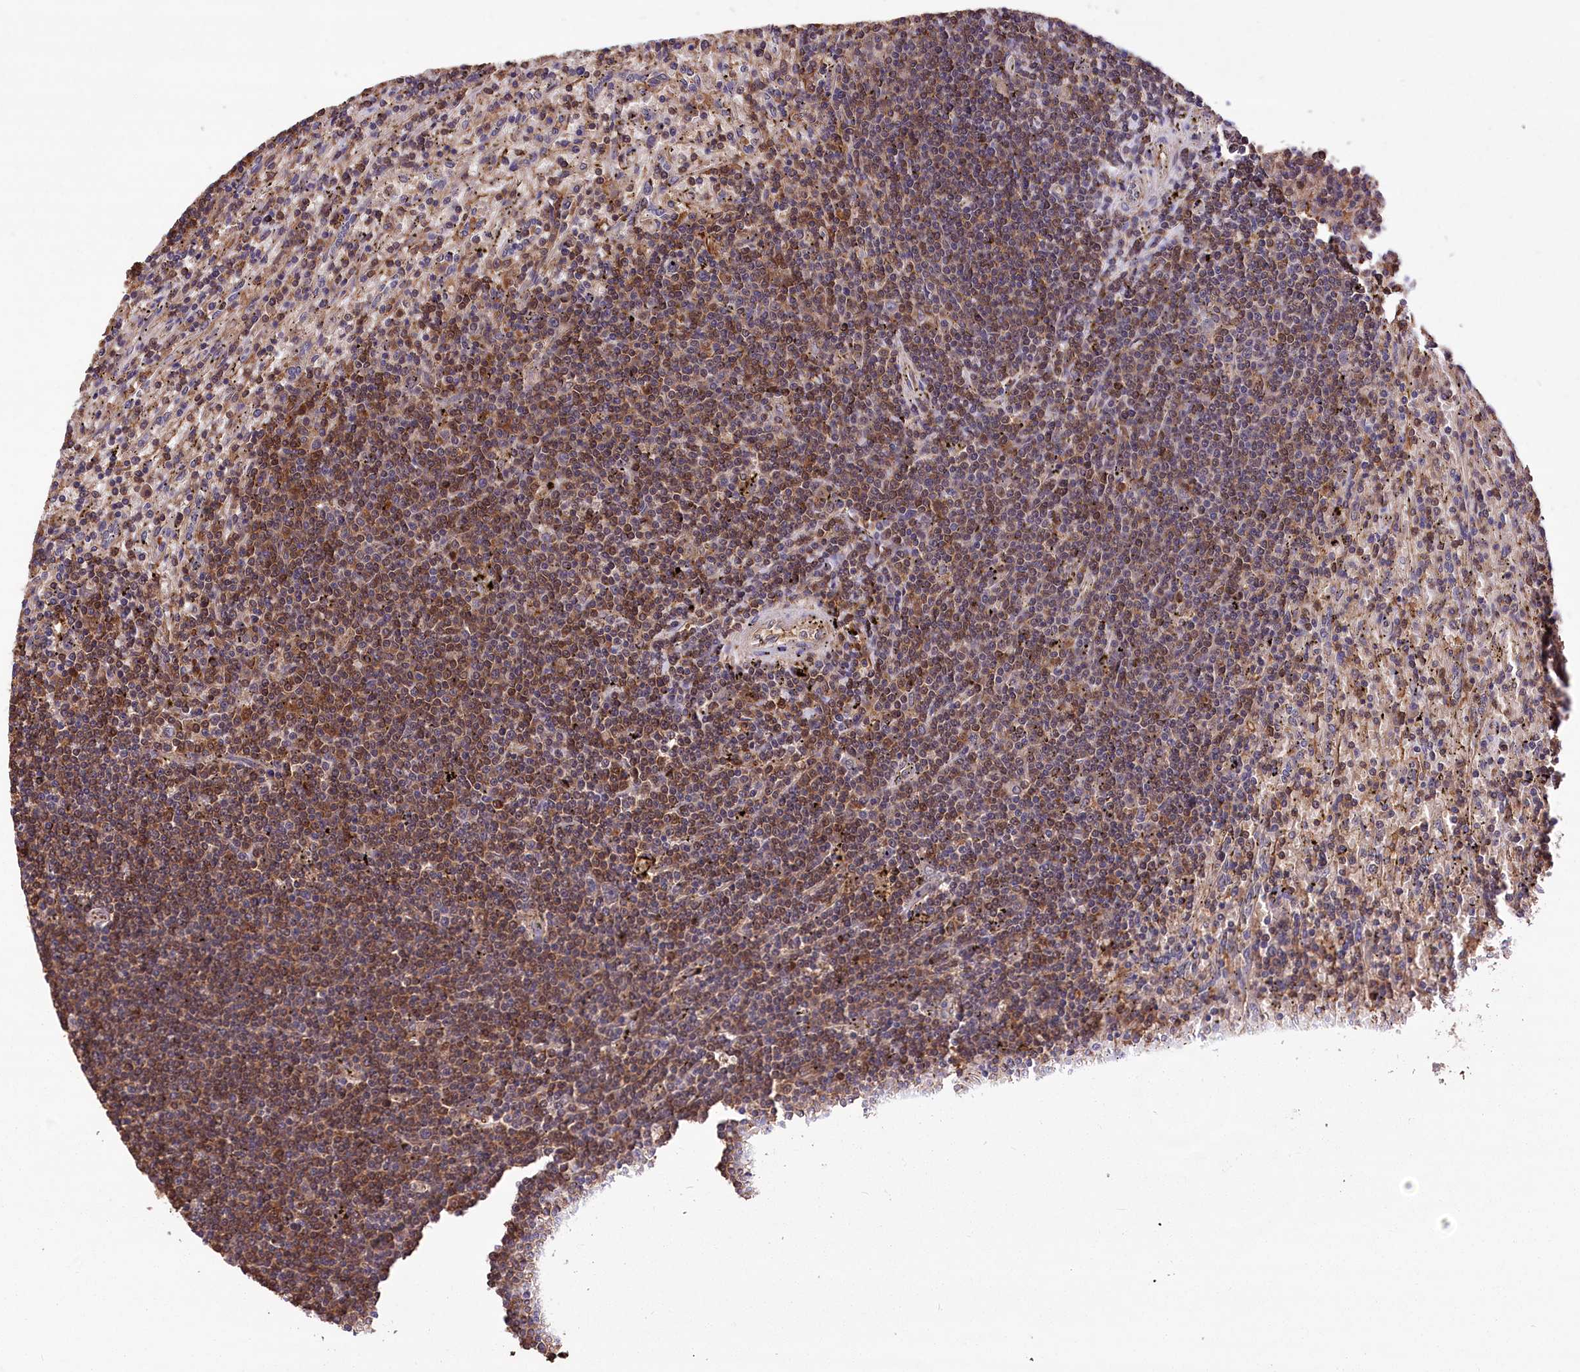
{"staining": {"intensity": "moderate", "quantity": "25%-75%", "location": "nuclear"}, "tissue": "lymphoma", "cell_type": "Tumor cells", "image_type": "cancer", "snomed": [{"axis": "morphology", "description": "Malignant lymphoma, non-Hodgkin's type, Low grade"}, {"axis": "topography", "description": "Spleen"}], "caption": "Brown immunohistochemical staining in lymphoma demonstrates moderate nuclear positivity in about 25%-75% of tumor cells. (DAB (3,3'-diaminobenzidine) IHC, brown staining for protein, blue staining for nuclei).", "gene": "DPP3", "patient": {"sex": "male", "age": 76}}